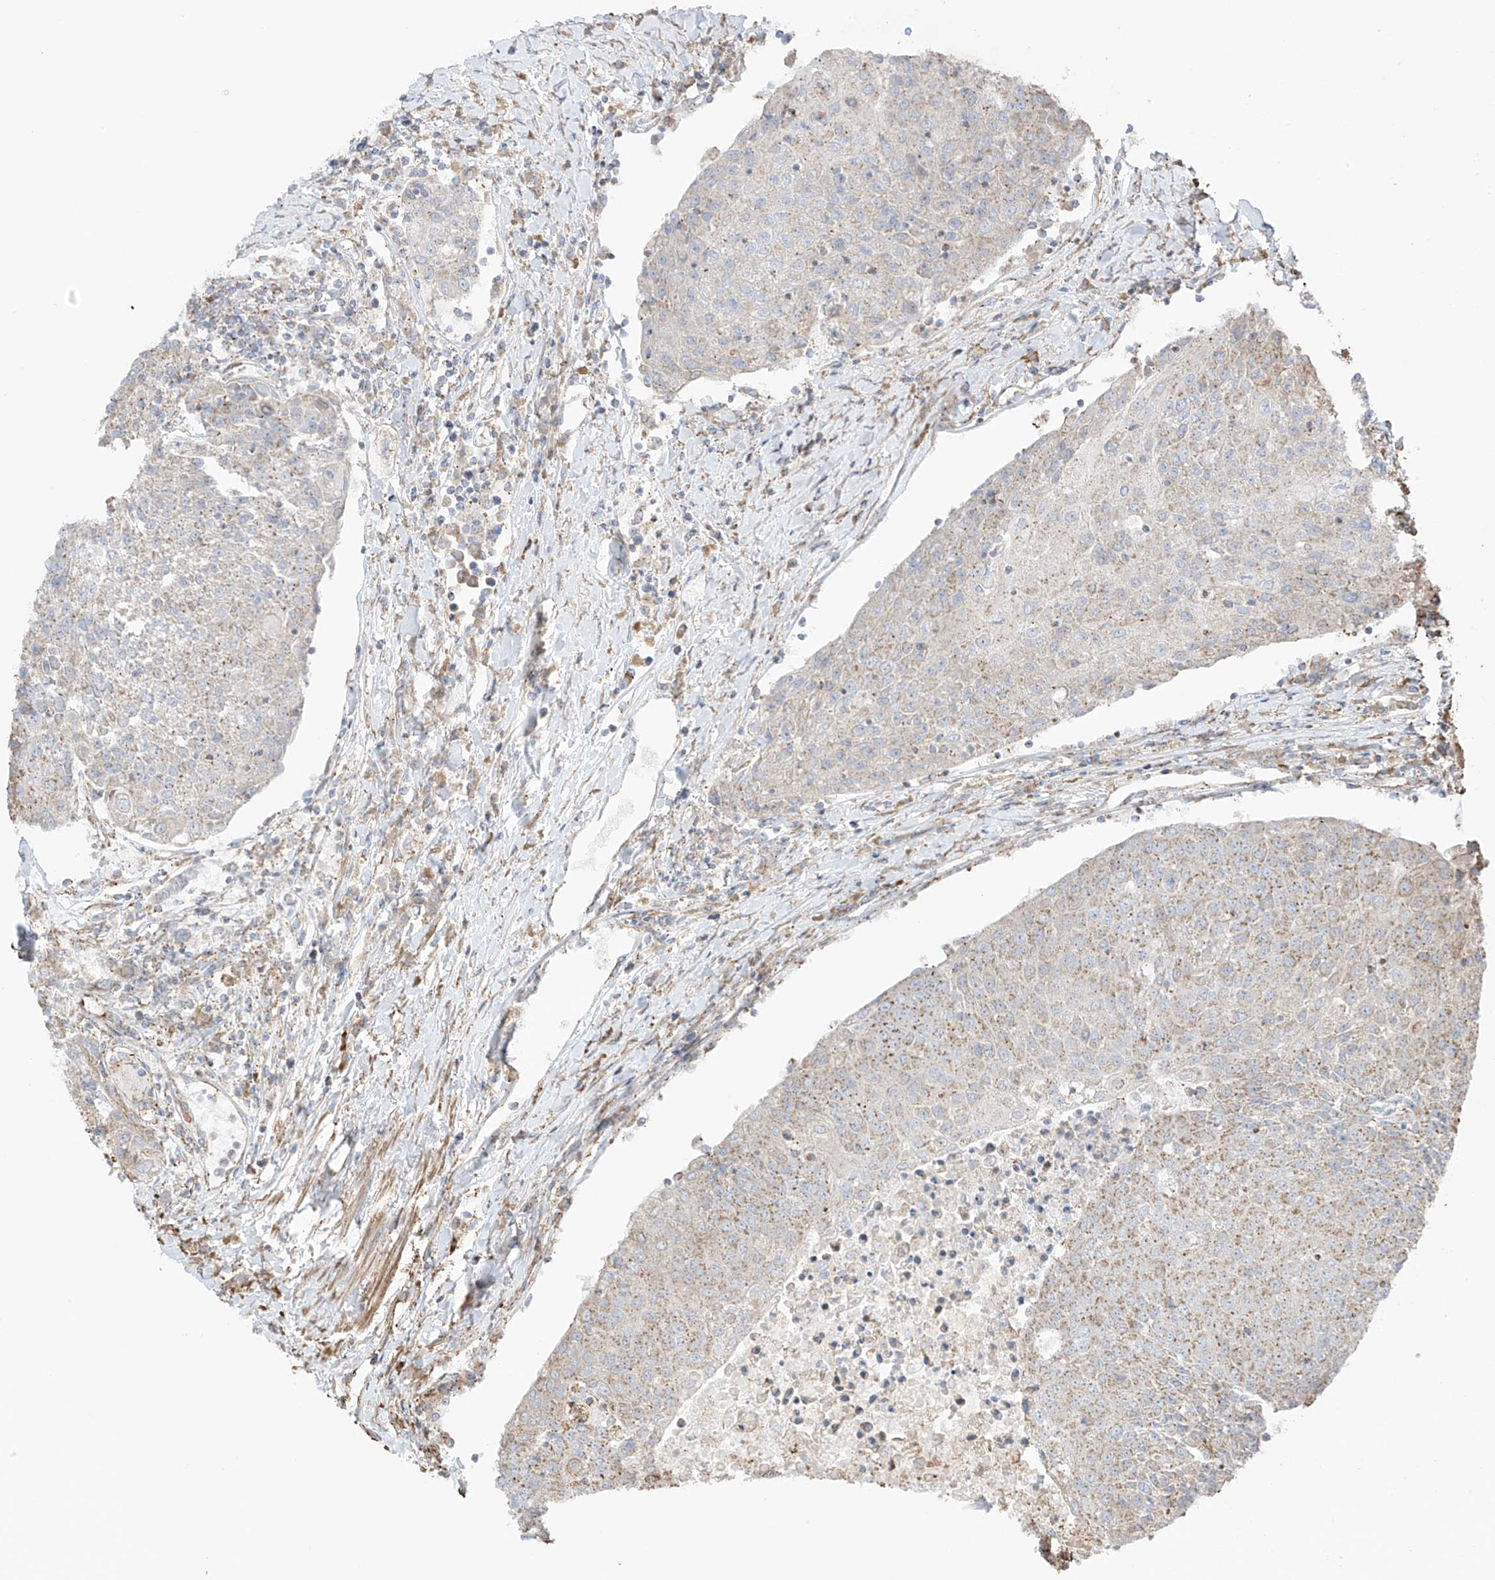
{"staining": {"intensity": "moderate", "quantity": ">75%", "location": "cytoplasmic/membranous"}, "tissue": "urothelial cancer", "cell_type": "Tumor cells", "image_type": "cancer", "snomed": [{"axis": "morphology", "description": "Urothelial carcinoma, High grade"}, {"axis": "topography", "description": "Urinary bladder"}], "caption": "Approximately >75% of tumor cells in urothelial carcinoma (high-grade) reveal moderate cytoplasmic/membranous protein staining as visualized by brown immunohistochemical staining.", "gene": "XKR3", "patient": {"sex": "female", "age": 85}}